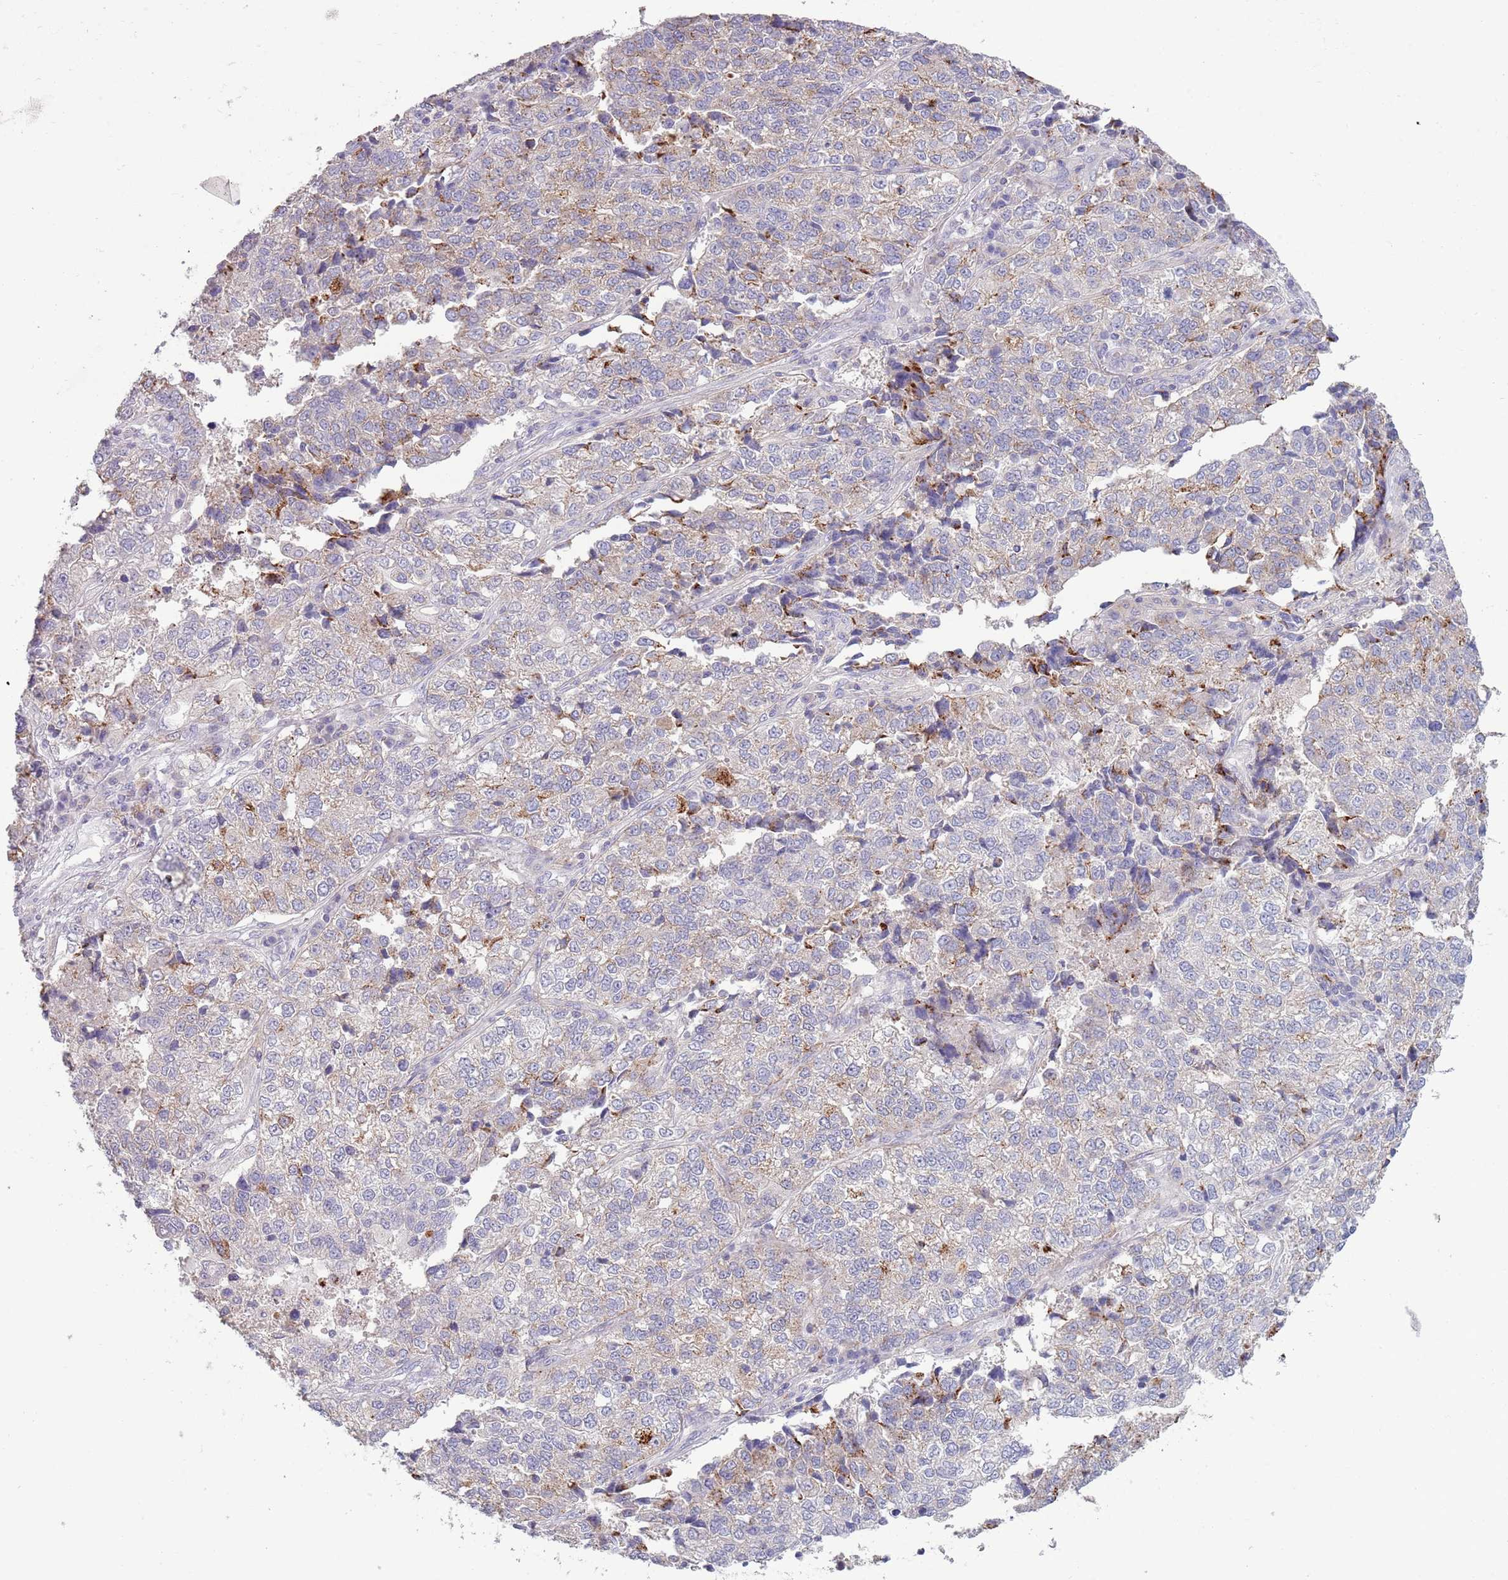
{"staining": {"intensity": "weak", "quantity": "<25%", "location": "cytoplasmic/membranous"}, "tissue": "lung cancer", "cell_type": "Tumor cells", "image_type": "cancer", "snomed": [{"axis": "morphology", "description": "Adenocarcinoma, NOS"}, {"axis": "topography", "description": "Lung"}], "caption": "There is no significant staining in tumor cells of lung cancer (adenocarcinoma).", "gene": "ACSBG1", "patient": {"sex": "male", "age": 49}}